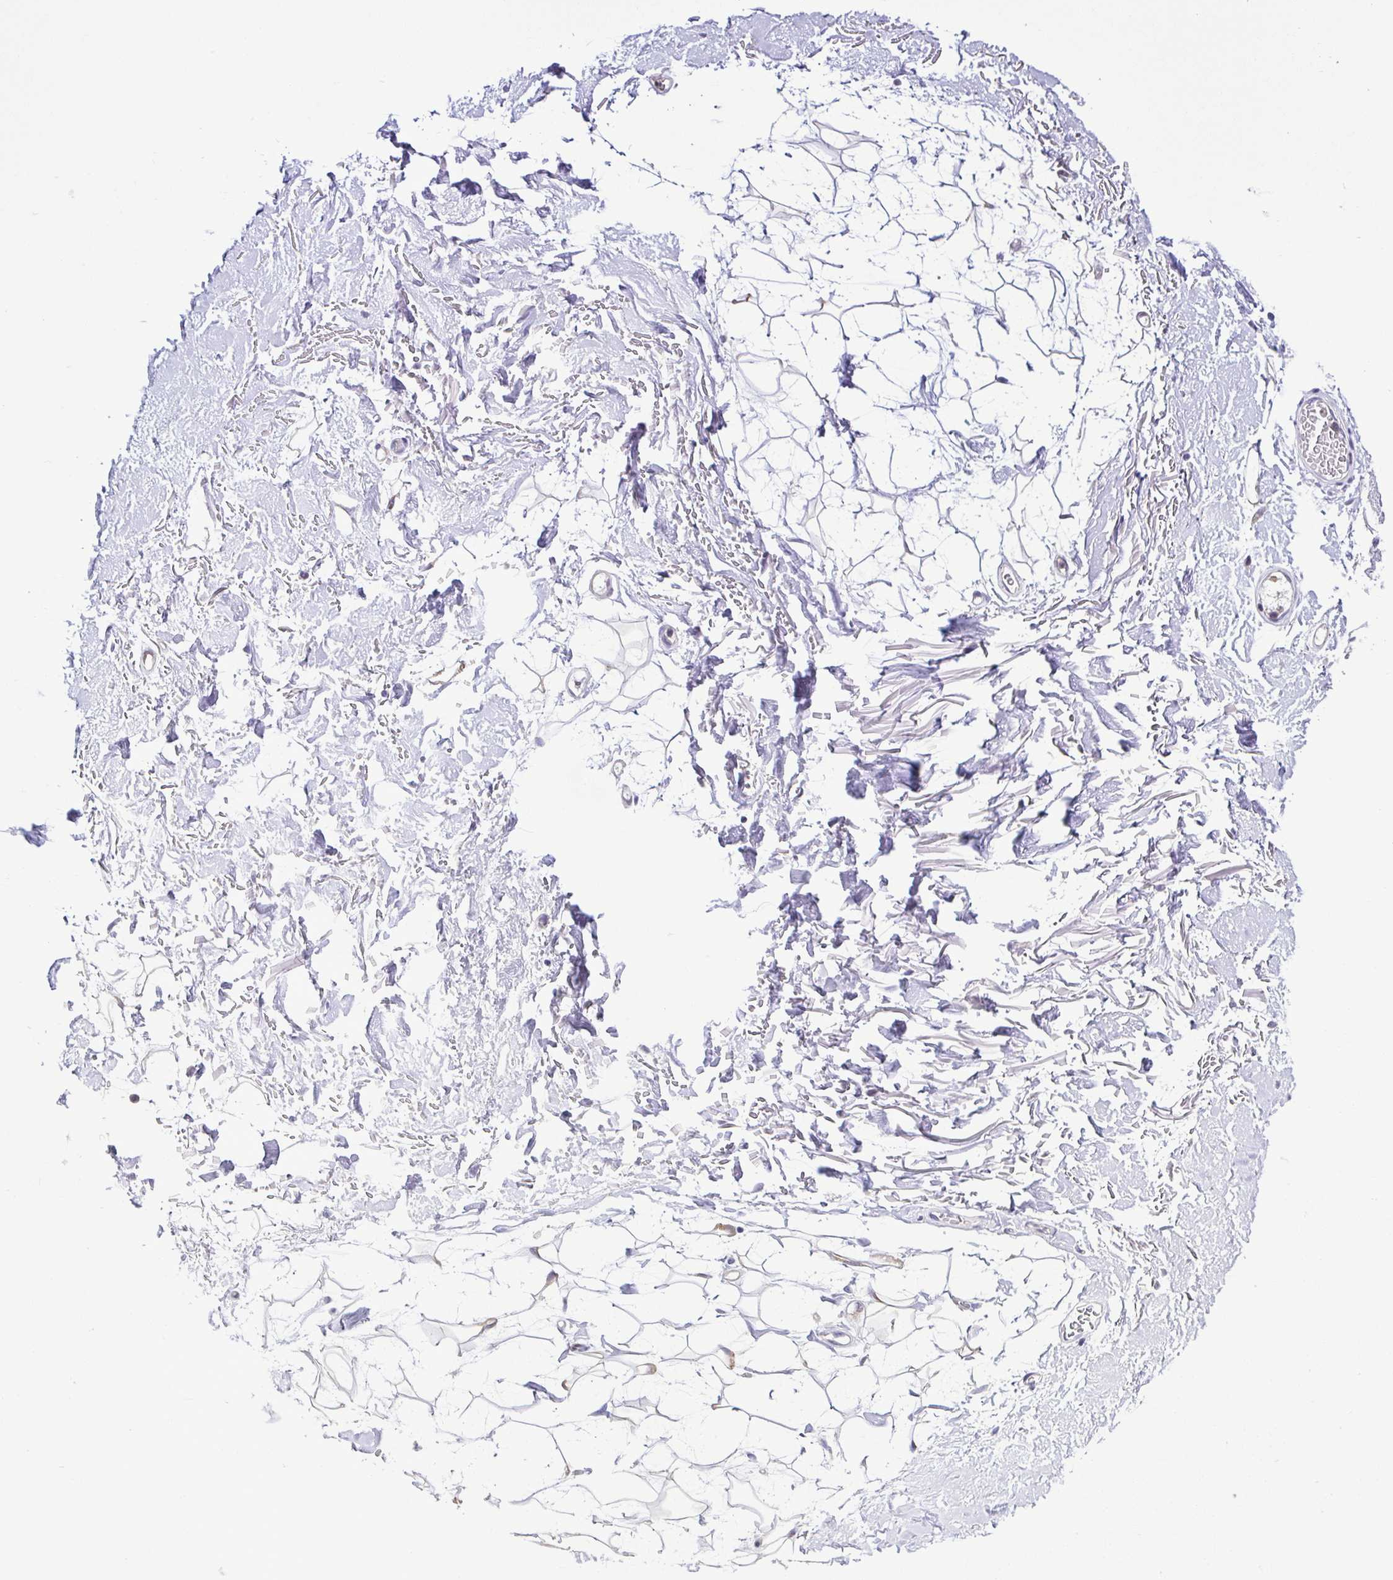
{"staining": {"intensity": "negative", "quantity": "none", "location": "none"}, "tissue": "adipose tissue", "cell_type": "Adipocytes", "image_type": "normal", "snomed": [{"axis": "morphology", "description": "Normal tissue, NOS"}, {"axis": "topography", "description": "Anal"}, {"axis": "topography", "description": "Peripheral nerve tissue"}], "caption": "IHC micrograph of benign adipose tissue: adipose tissue stained with DAB (3,3'-diaminobenzidine) demonstrates no significant protein expression in adipocytes. (Stains: DAB (3,3'-diaminobenzidine) immunohistochemistry (IHC) with hematoxylin counter stain, Microscopy: brightfield microscopy at high magnification).", "gene": "CBY2", "patient": {"sex": "male", "age": 78}}